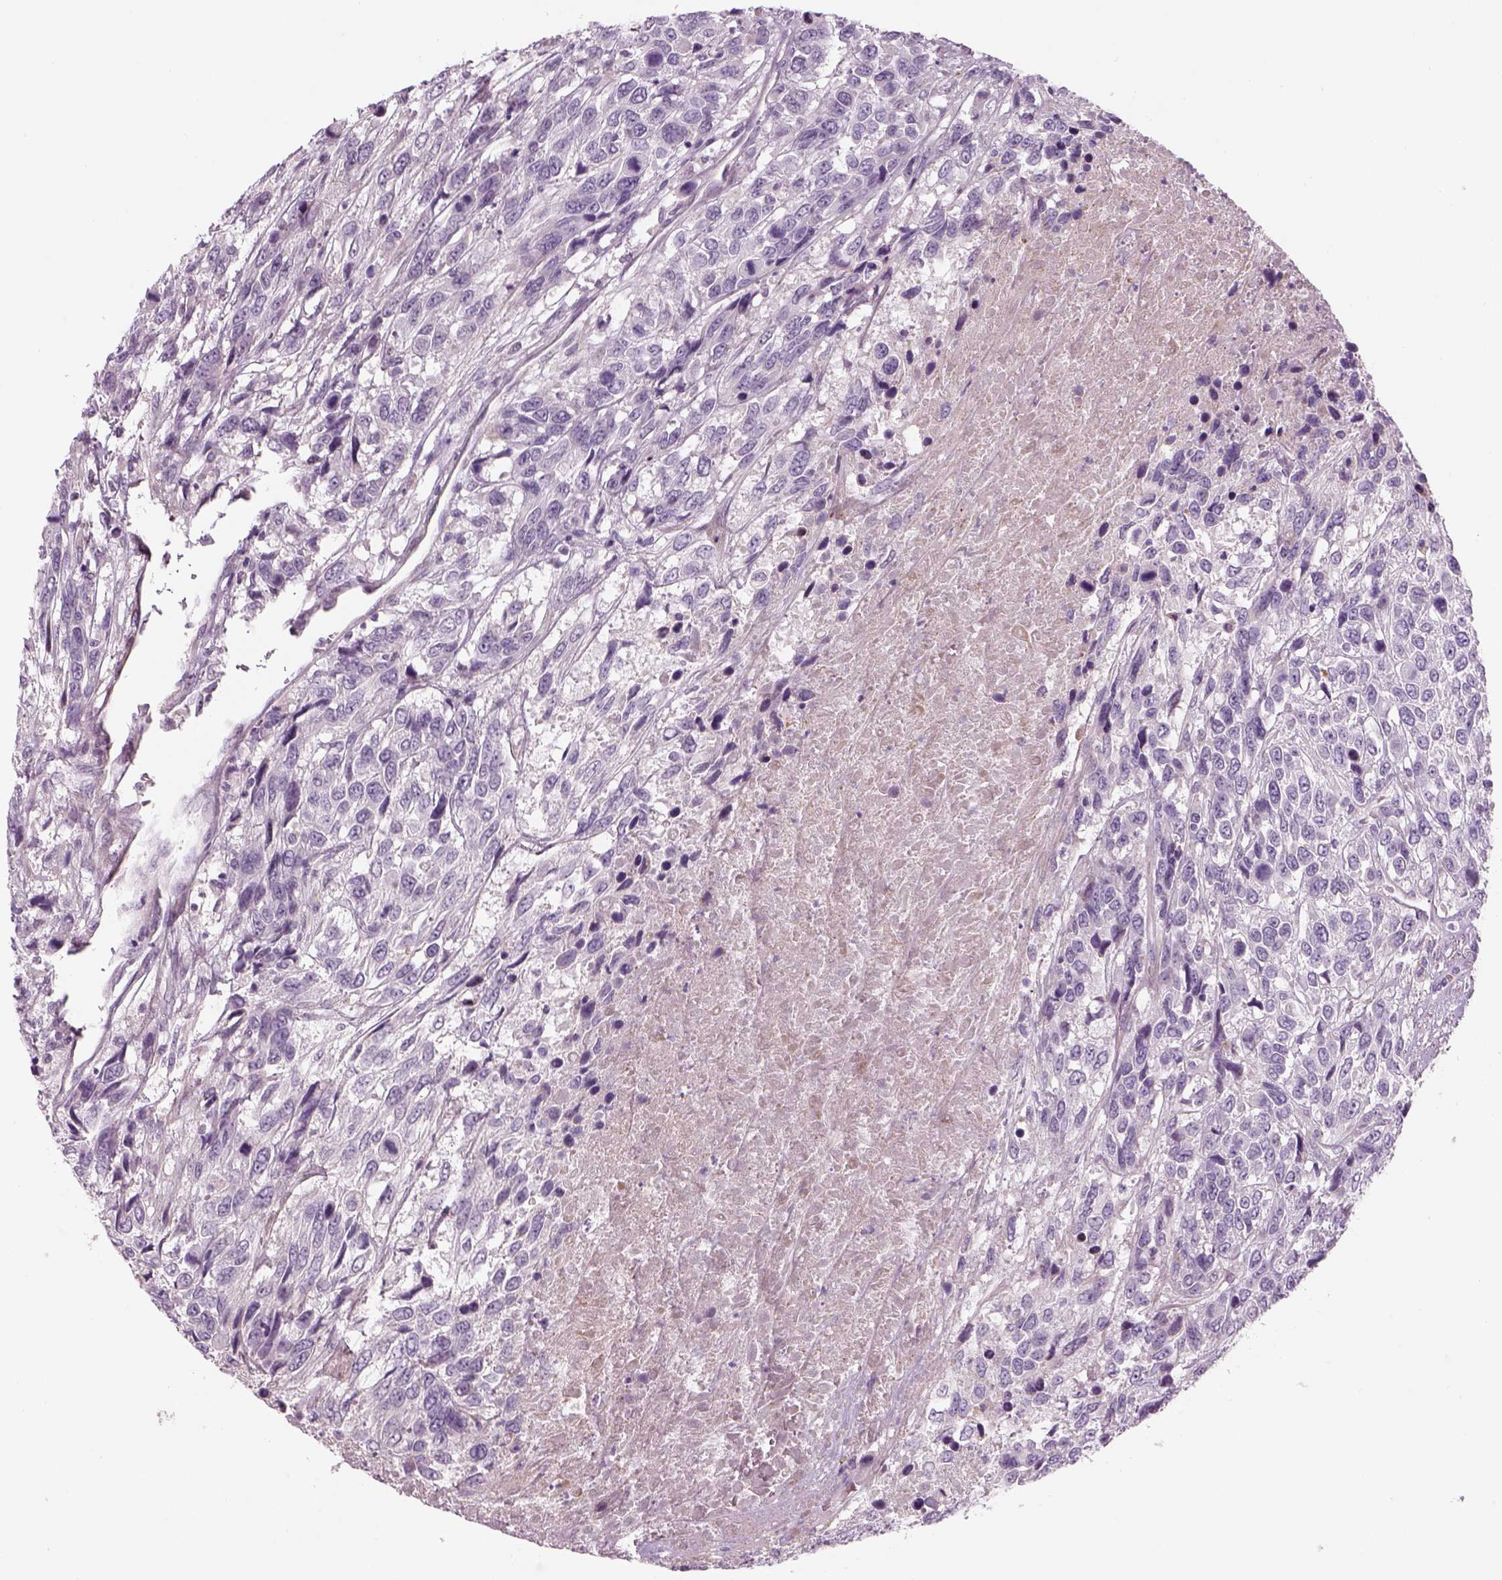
{"staining": {"intensity": "negative", "quantity": "none", "location": "none"}, "tissue": "urothelial cancer", "cell_type": "Tumor cells", "image_type": "cancer", "snomed": [{"axis": "morphology", "description": "Urothelial carcinoma, High grade"}, {"axis": "topography", "description": "Urinary bladder"}], "caption": "Micrograph shows no significant protein staining in tumor cells of urothelial cancer.", "gene": "PABPC1L2B", "patient": {"sex": "female", "age": 70}}